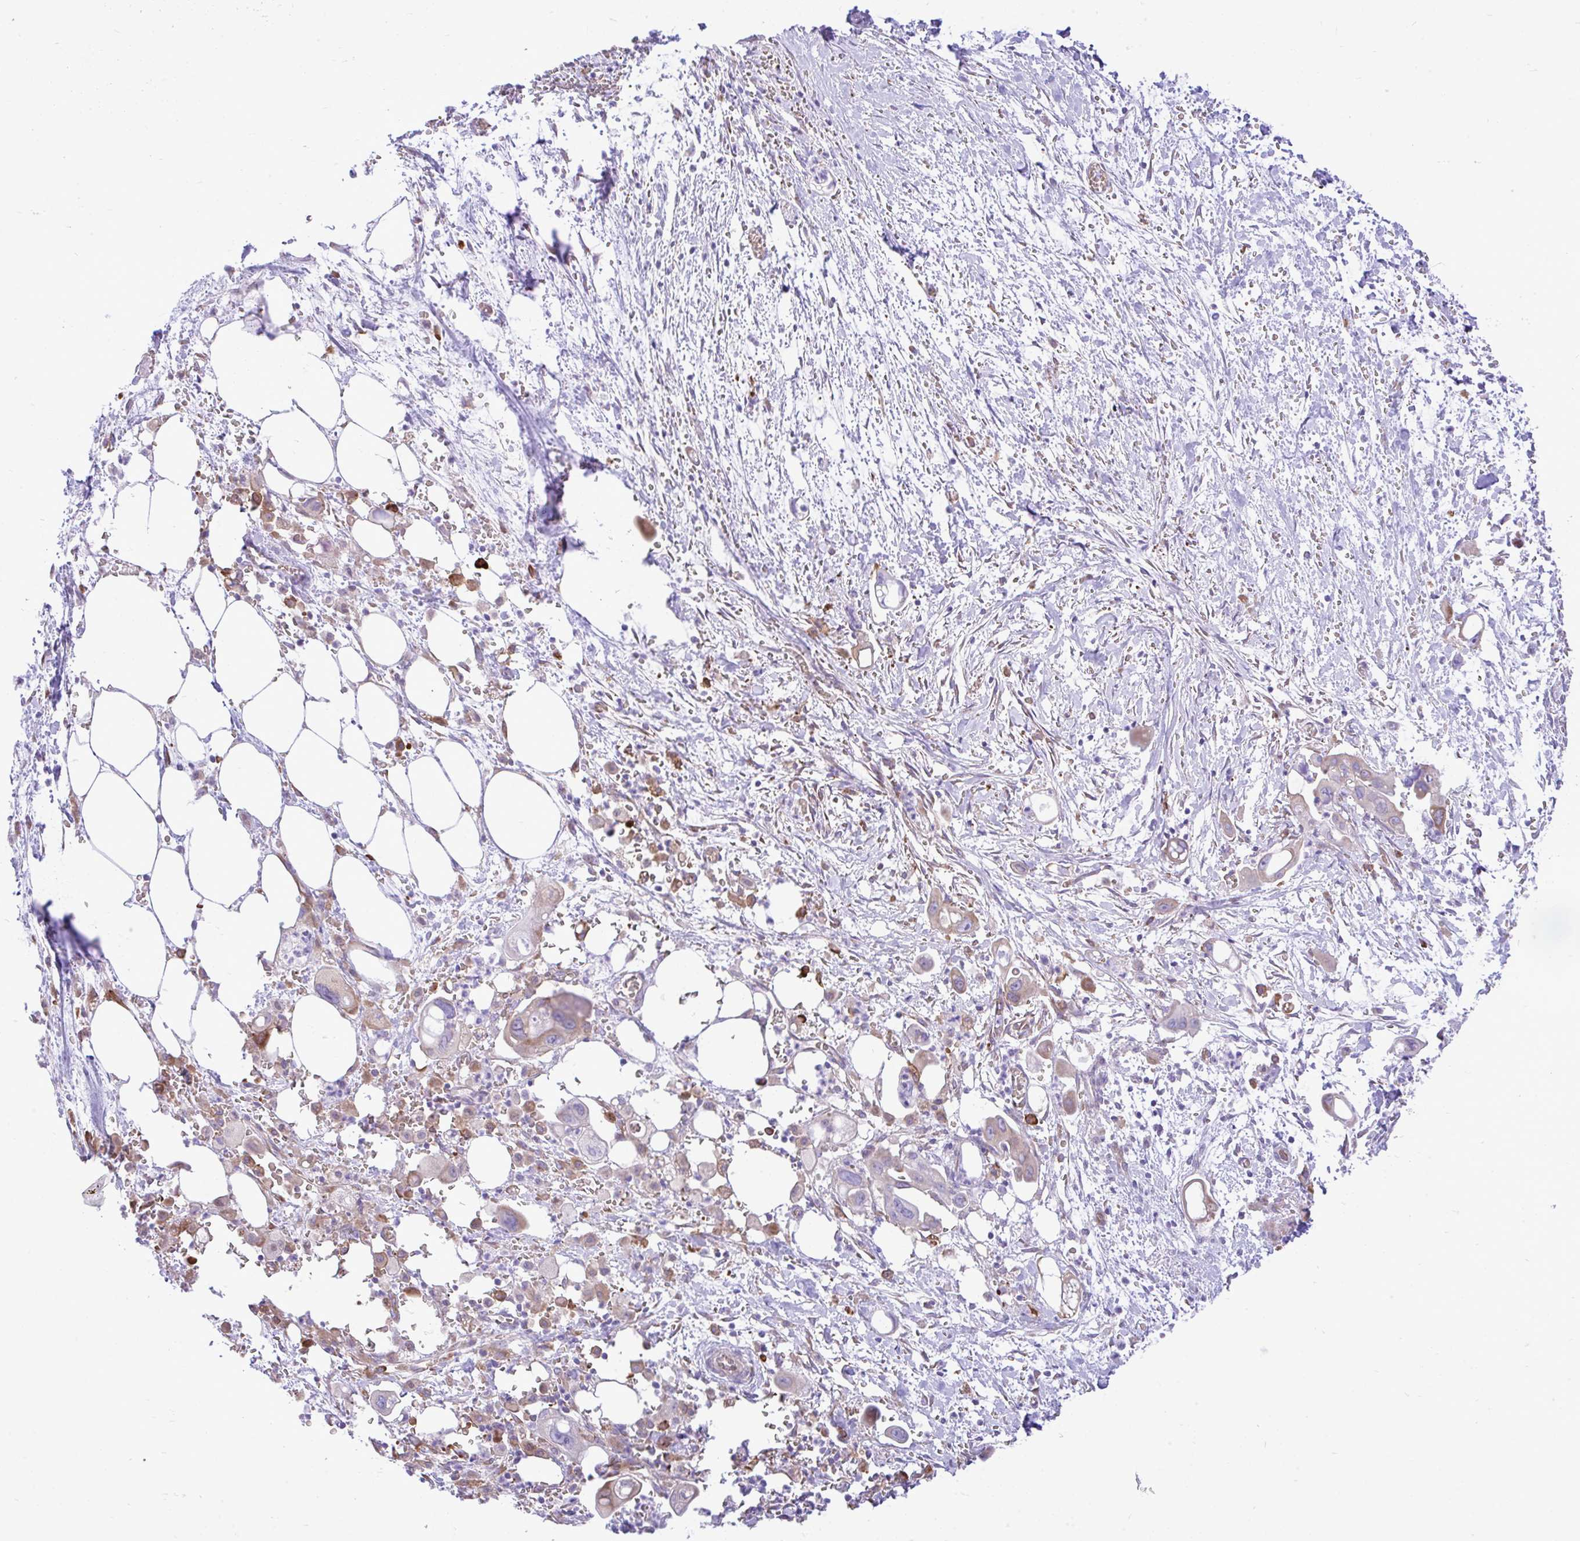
{"staining": {"intensity": "weak", "quantity": "25%-75%", "location": "cytoplasmic/membranous"}, "tissue": "pancreatic cancer", "cell_type": "Tumor cells", "image_type": "cancer", "snomed": [{"axis": "morphology", "description": "Adenocarcinoma, NOS"}, {"axis": "topography", "description": "Pancreas"}], "caption": "A brown stain shows weak cytoplasmic/membranous expression of a protein in human pancreatic adenocarcinoma tumor cells.", "gene": "EEF1A2", "patient": {"sex": "male", "age": 61}}